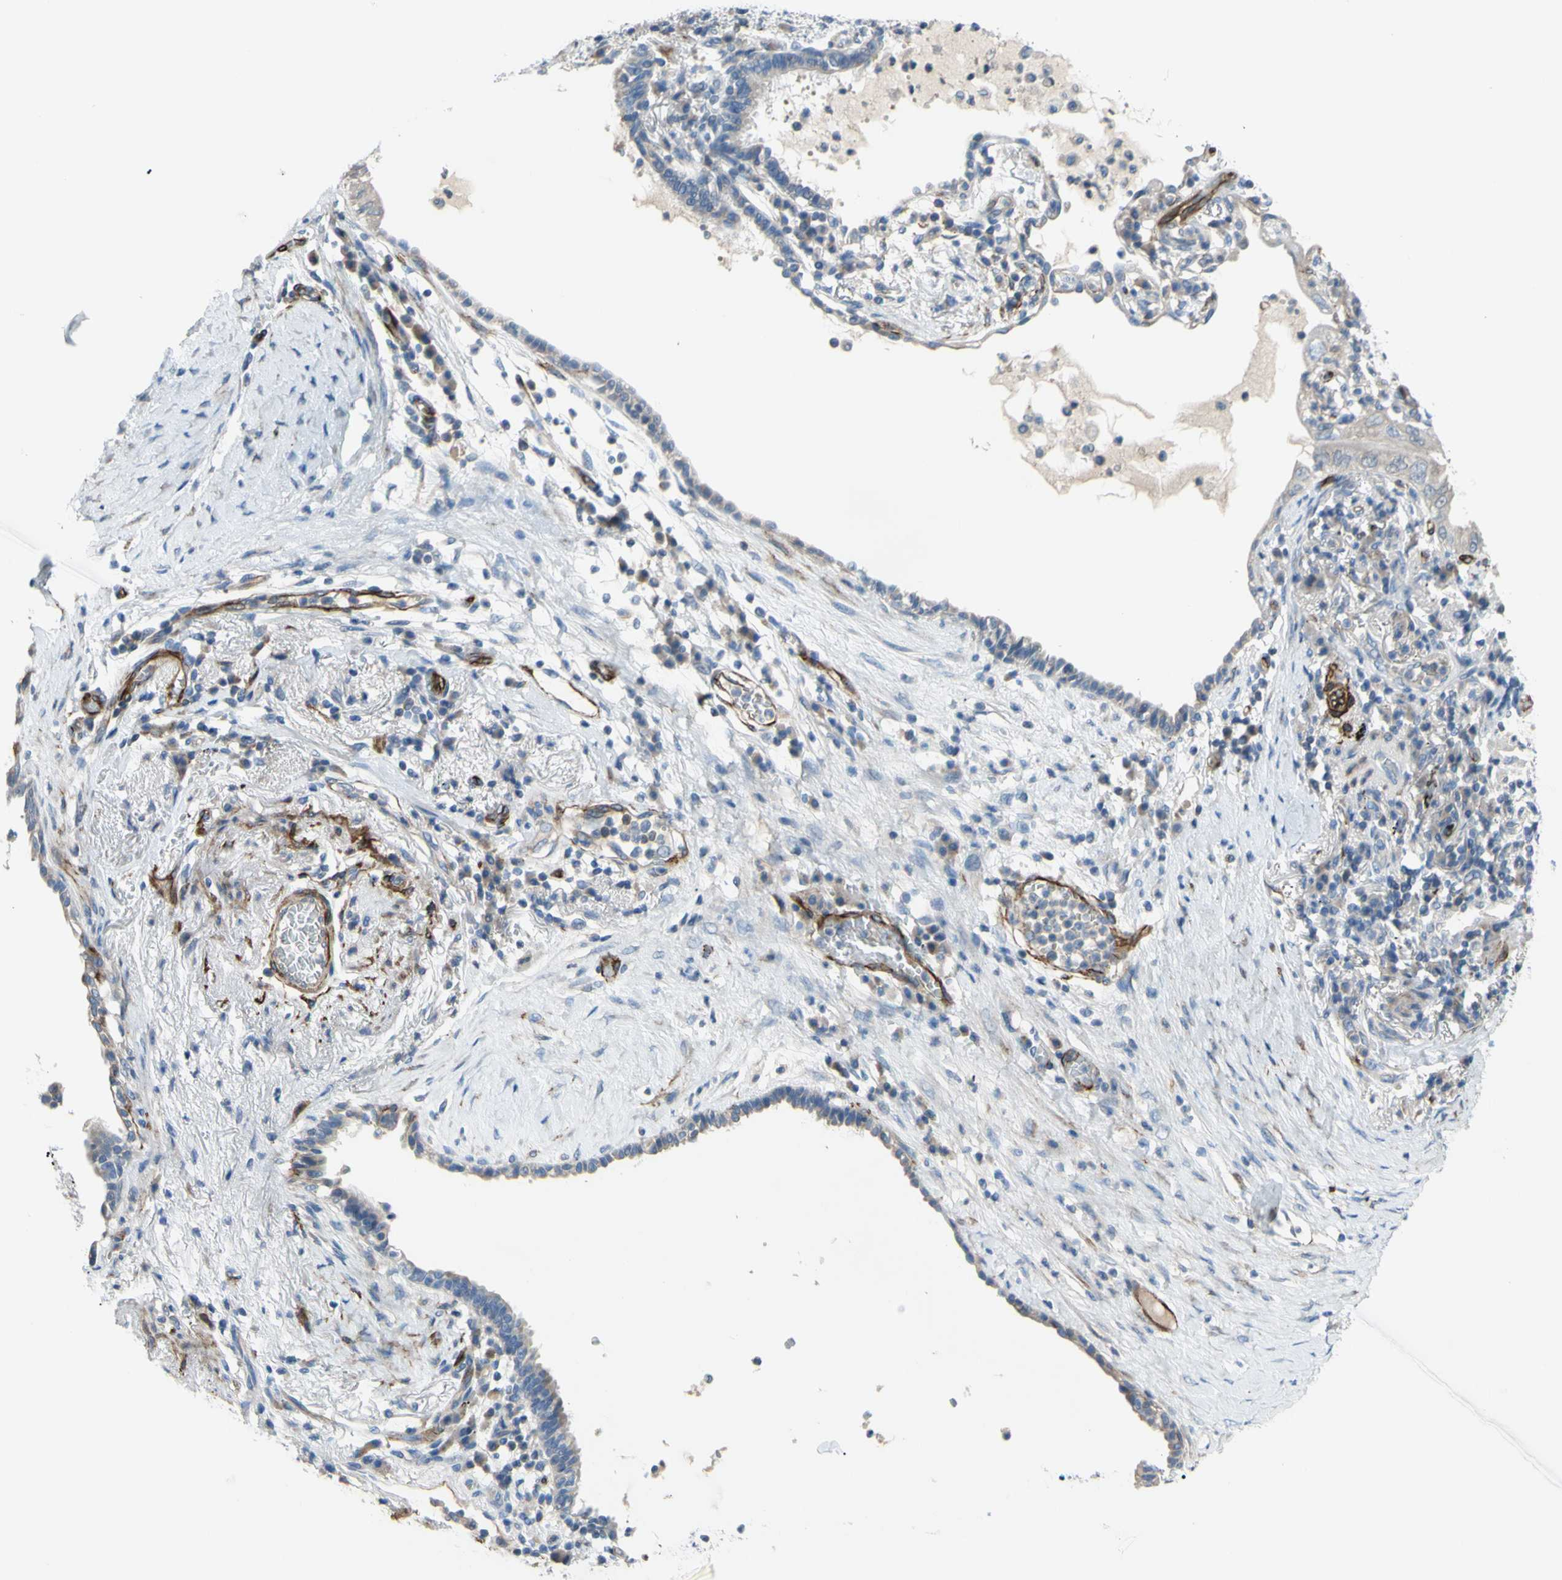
{"staining": {"intensity": "negative", "quantity": "none", "location": "none"}, "tissue": "lung cancer", "cell_type": "Tumor cells", "image_type": "cancer", "snomed": [{"axis": "morphology", "description": "Adenocarcinoma, NOS"}, {"axis": "topography", "description": "Lung"}], "caption": "Adenocarcinoma (lung) was stained to show a protein in brown. There is no significant expression in tumor cells.", "gene": "PRRG2", "patient": {"sex": "female", "age": 70}}